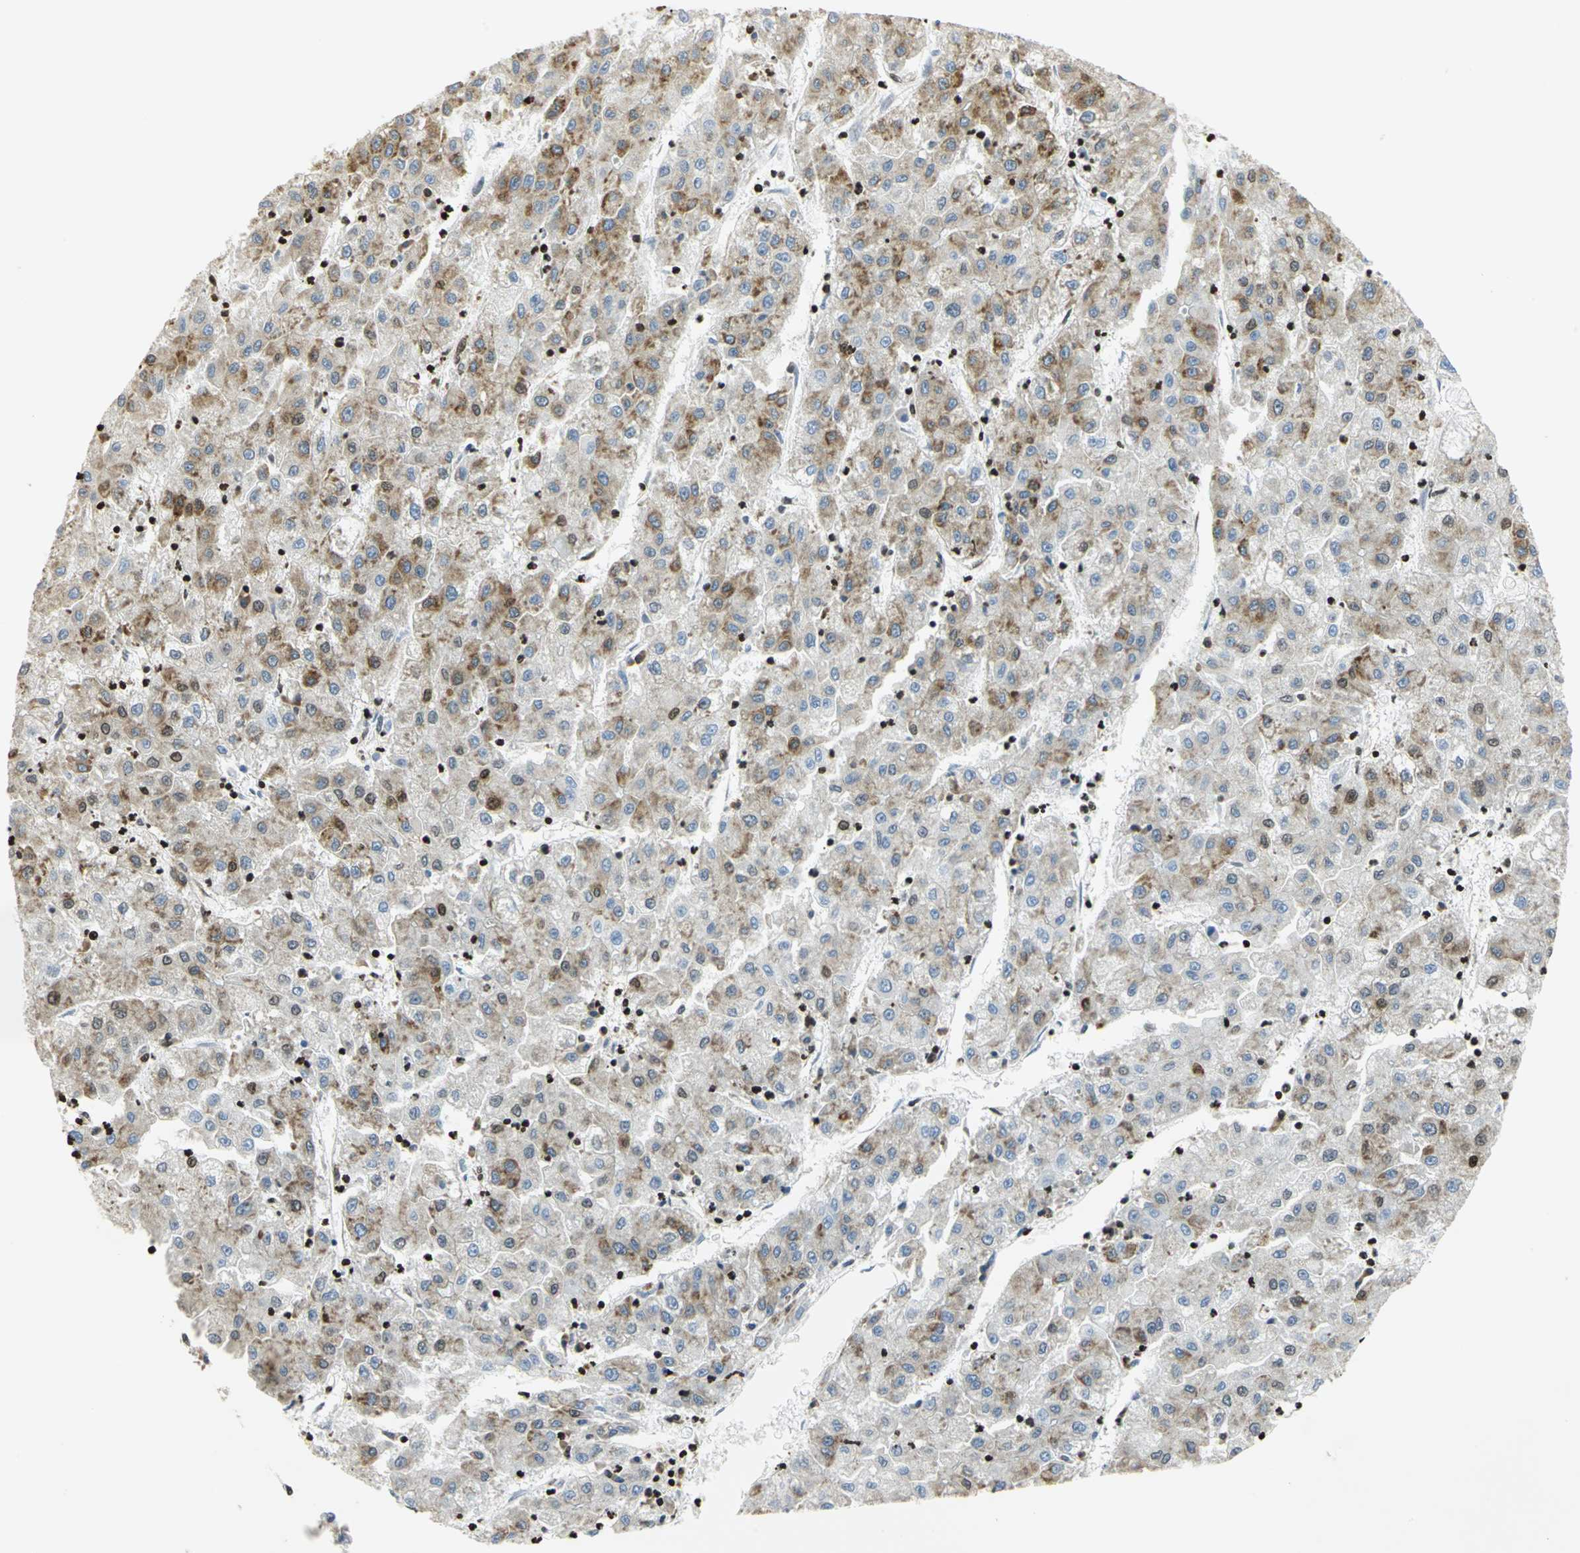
{"staining": {"intensity": "moderate", "quantity": "25%-75%", "location": "cytoplasmic/membranous"}, "tissue": "liver cancer", "cell_type": "Tumor cells", "image_type": "cancer", "snomed": [{"axis": "morphology", "description": "Carcinoma, Hepatocellular, NOS"}, {"axis": "topography", "description": "Liver"}], "caption": "Moderate cytoplasmic/membranous expression for a protein is present in approximately 25%-75% of tumor cells of hepatocellular carcinoma (liver) using immunohistochemistry (IHC).", "gene": "HMGB1", "patient": {"sex": "male", "age": 72}}